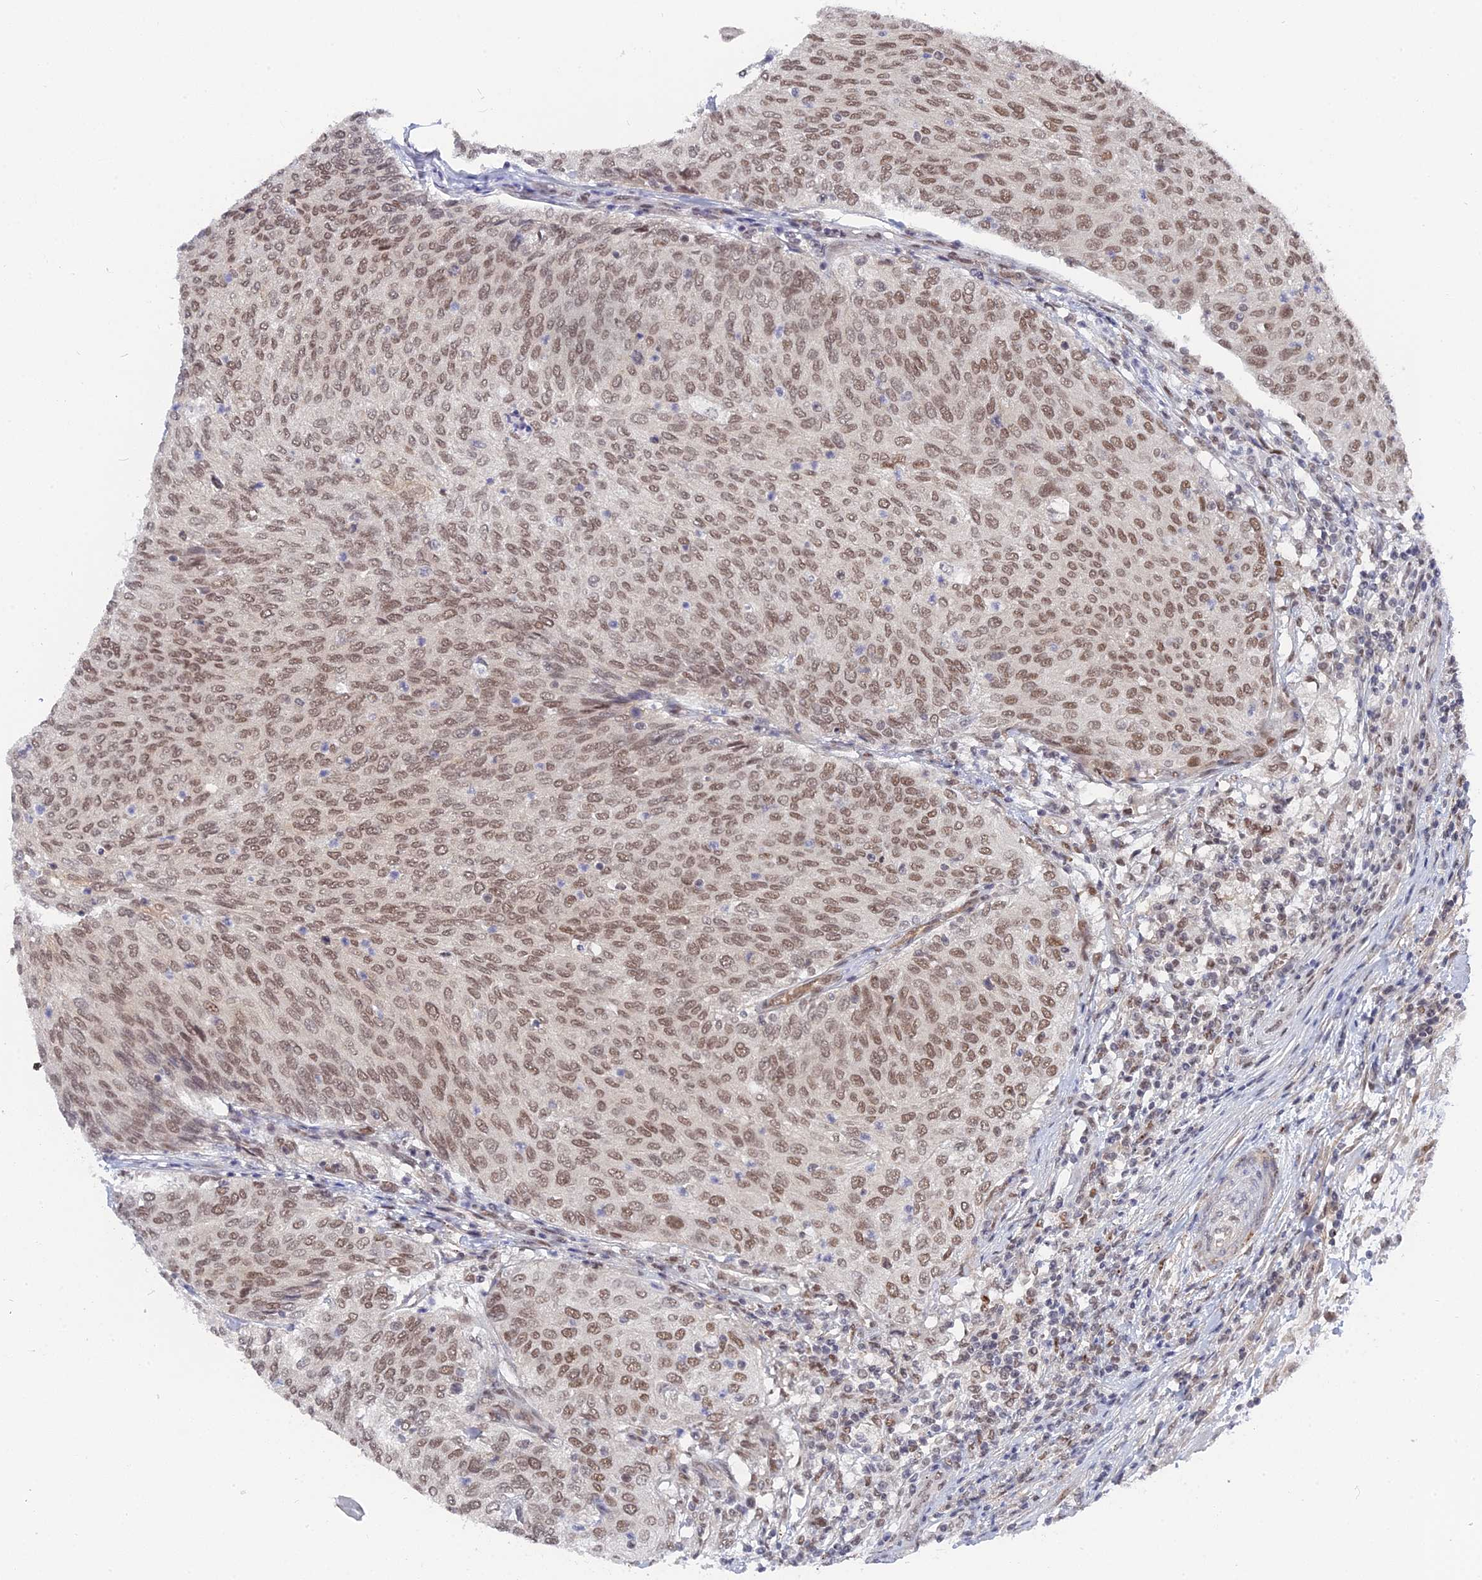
{"staining": {"intensity": "moderate", "quantity": ">75%", "location": "nuclear"}, "tissue": "urothelial cancer", "cell_type": "Tumor cells", "image_type": "cancer", "snomed": [{"axis": "morphology", "description": "Urothelial carcinoma, Low grade"}, {"axis": "topography", "description": "Urinary bladder"}], "caption": "An immunohistochemistry histopathology image of neoplastic tissue is shown. Protein staining in brown shows moderate nuclear positivity in urothelial cancer within tumor cells.", "gene": "CCDC85A", "patient": {"sex": "female", "age": 79}}